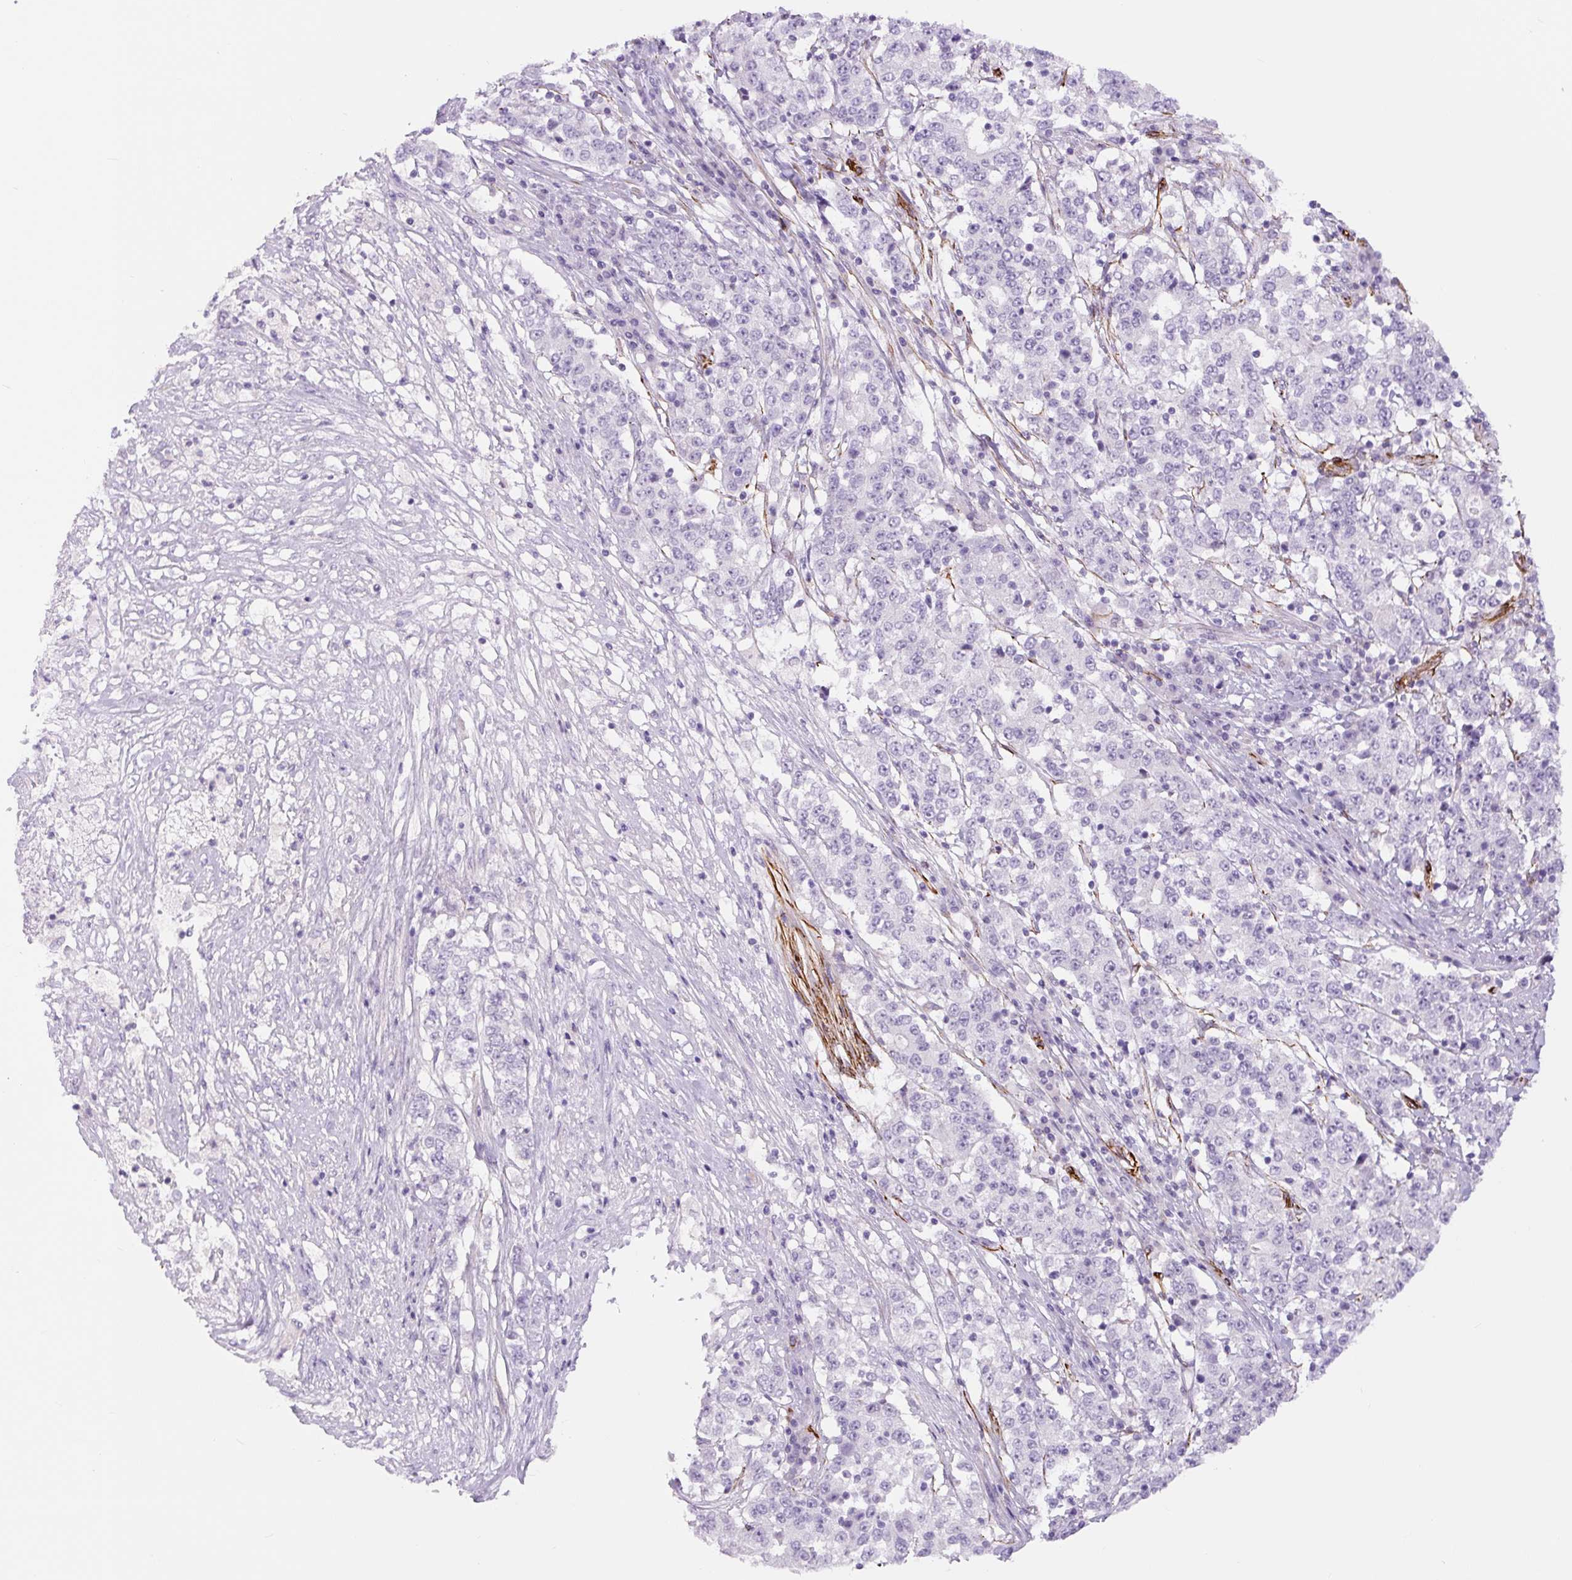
{"staining": {"intensity": "negative", "quantity": "none", "location": "none"}, "tissue": "stomach cancer", "cell_type": "Tumor cells", "image_type": "cancer", "snomed": [{"axis": "morphology", "description": "Adenocarcinoma, NOS"}, {"axis": "topography", "description": "Stomach"}], "caption": "An image of adenocarcinoma (stomach) stained for a protein reveals no brown staining in tumor cells. (Stains: DAB (3,3'-diaminobenzidine) immunohistochemistry with hematoxylin counter stain, Microscopy: brightfield microscopy at high magnification).", "gene": "NES", "patient": {"sex": "male", "age": 59}}